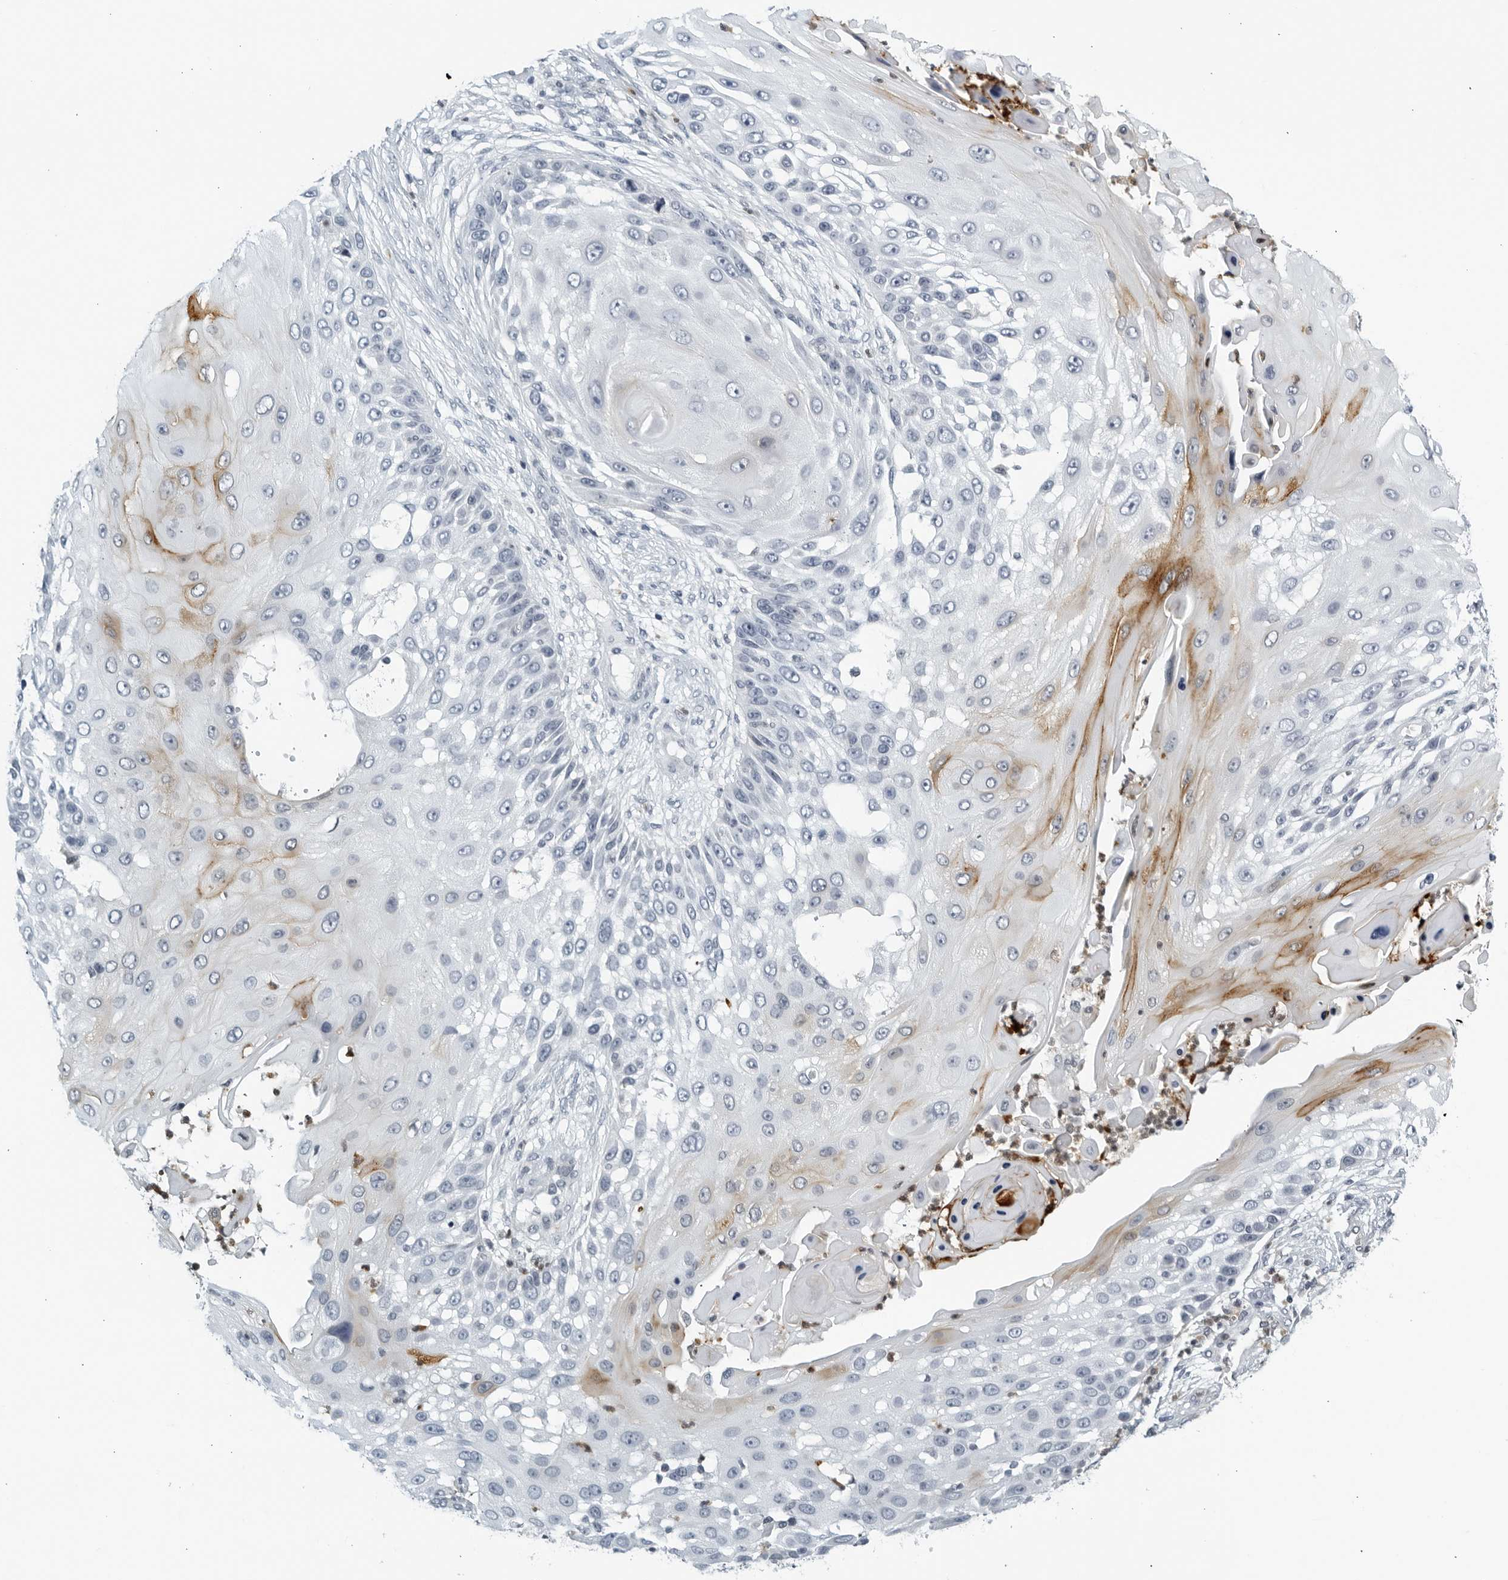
{"staining": {"intensity": "moderate", "quantity": "<25%", "location": "cytoplasmic/membranous"}, "tissue": "skin cancer", "cell_type": "Tumor cells", "image_type": "cancer", "snomed": [{"axis": "morphology", "description": "Squamous cell carcinoma, NOS"}, {"axis": "topography", "description": "Skin"}], "caption": "Immunohistochemistry image of skin cancer (squamous cell carcinoma) stained for a protein (brown), which reveals low levels of moderate cytoplasmic/membranous expression in approximately <25% of tumor cells.", "gene": "KLK7", "patient": {"sex": "female", "age": 44}}